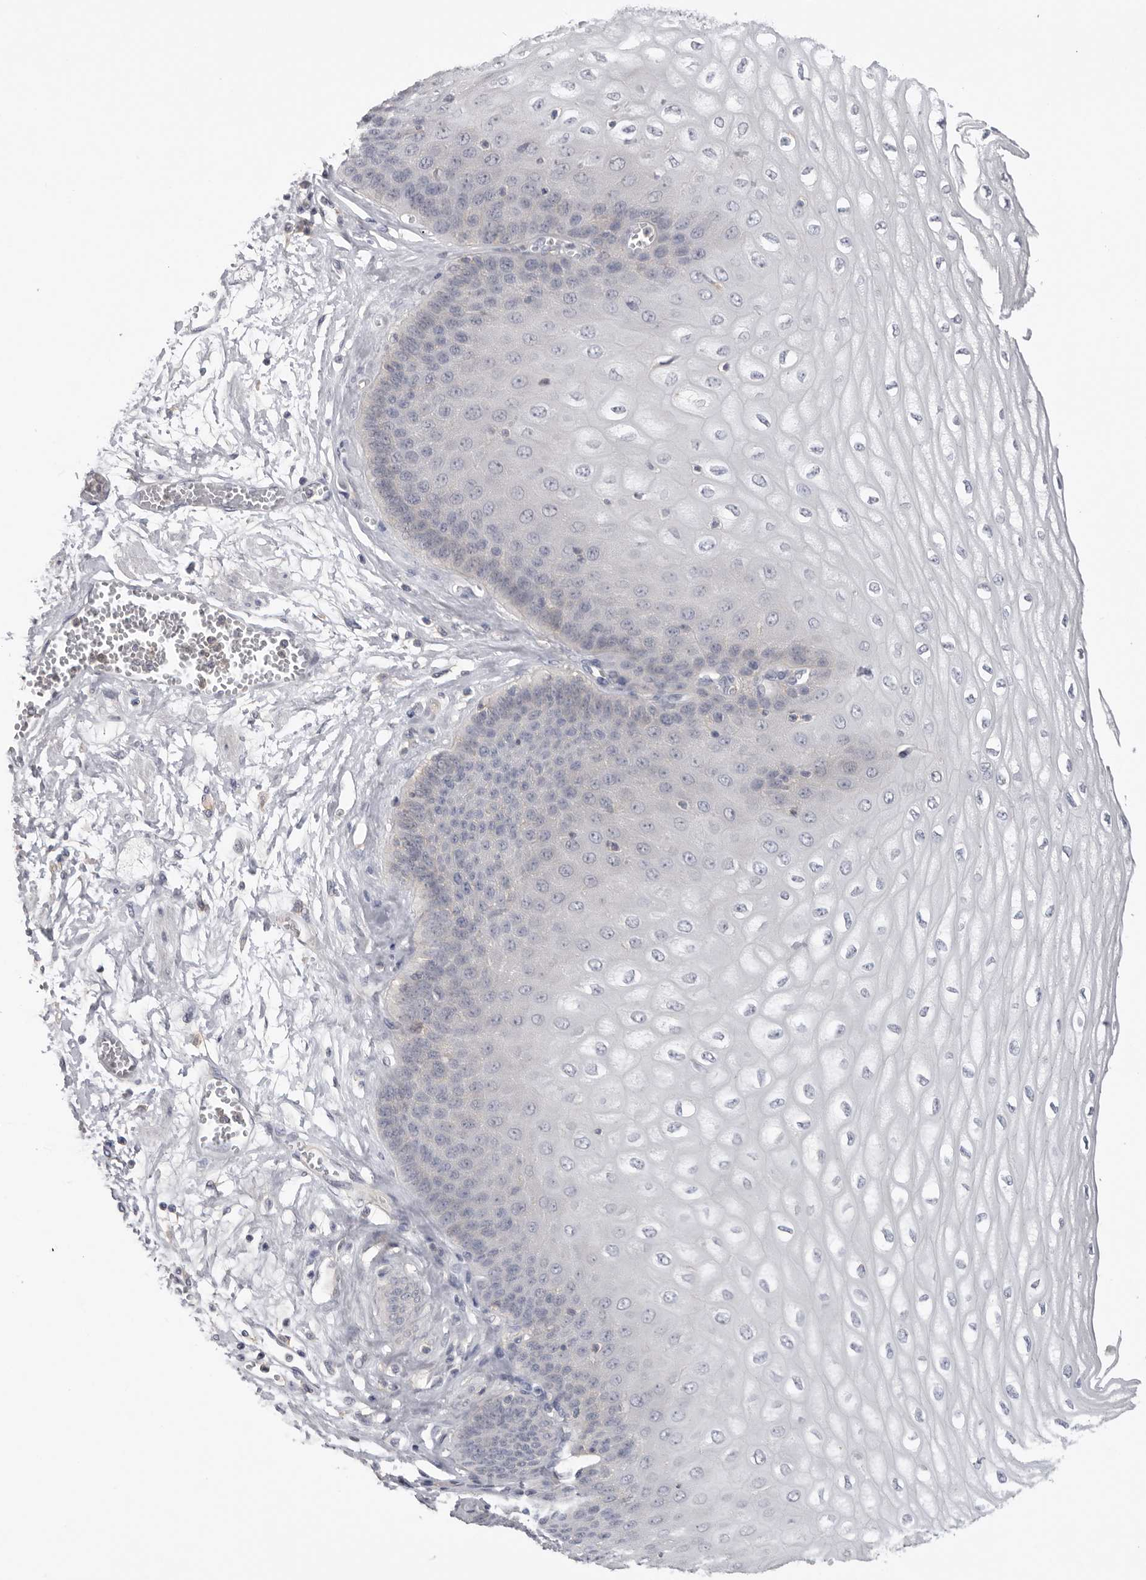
{"staining": {"intensity": "negative", "quantity": "none", "location": "none"}, "tissue": "esophagus", "cell_type": "Squamous epithelial cells", "image_type": "normal", "snomed": [{"axis": "morphology", "description": "Normal tissue, NOS"}, {"axis": "topography", "description": "Esophagus"}], "caption": "DAB (3,3'-diaminobenzidine) immunohistochemical staining of benign esophagus reveals no significant staining in squamous epithelial cells. (Stains: DAB IHC with hematoxylin counter stain, Microscopy: brightfield microscopy at high magnification).", "gene": "WDTC1", "patient": {"sex": "male", "age": 60}}